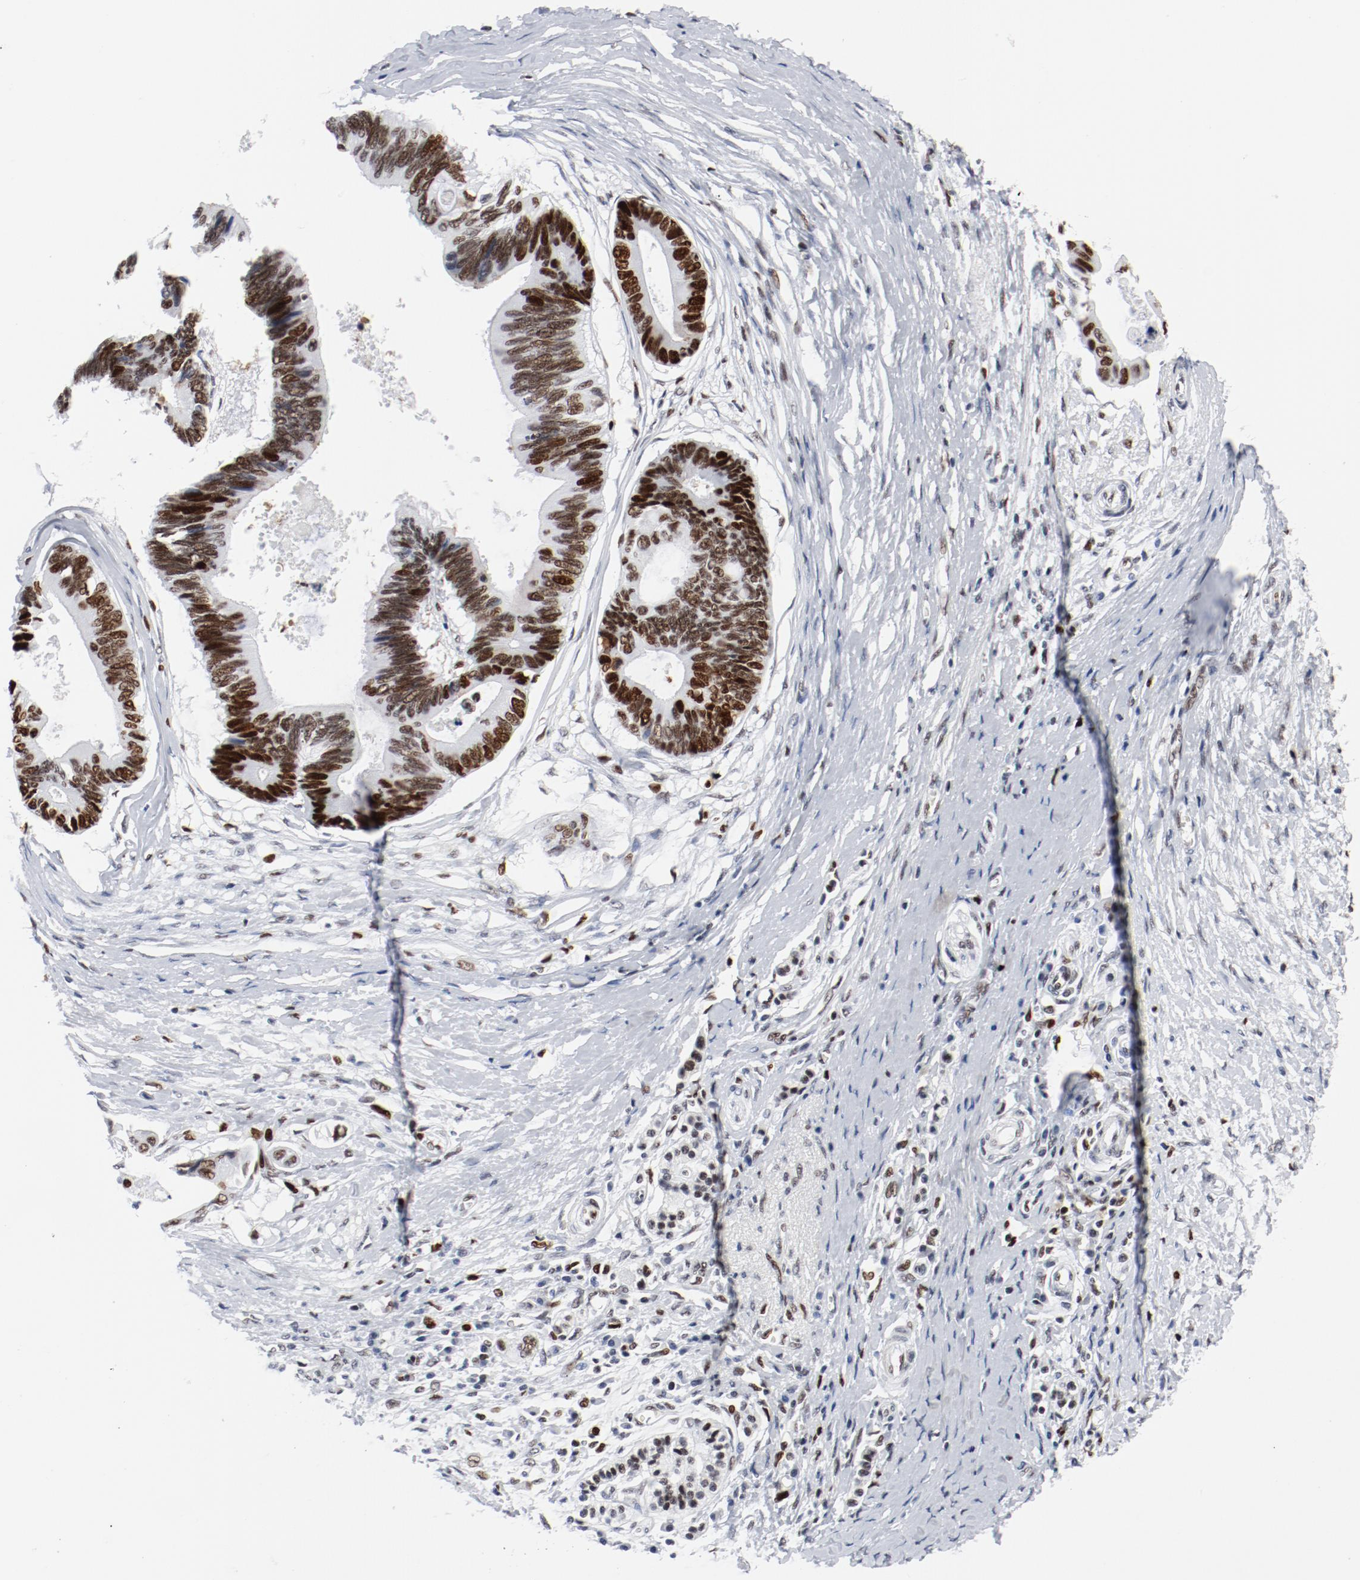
{"staining": {"intensity": "strong", "quantity": ">75%", "location": "nuclear"}, "tissue": "pancreatic cancer", "cell_type": "Tumor cells", "image_type": "cancer", "snomed": [{"axis": "morphology", "description": "Adenocarcinoma, NOS"}, {"axis": "topography", "description": "Pancreas"}], "caption": "Immunohistochemical staining of pancreatic cancer (adenocarcinoma) shows strong nuclear protein staining in approximately >75% of tumor cells.", "gene": "POLD1", "patient": {"sex": "female", "age": 70}}